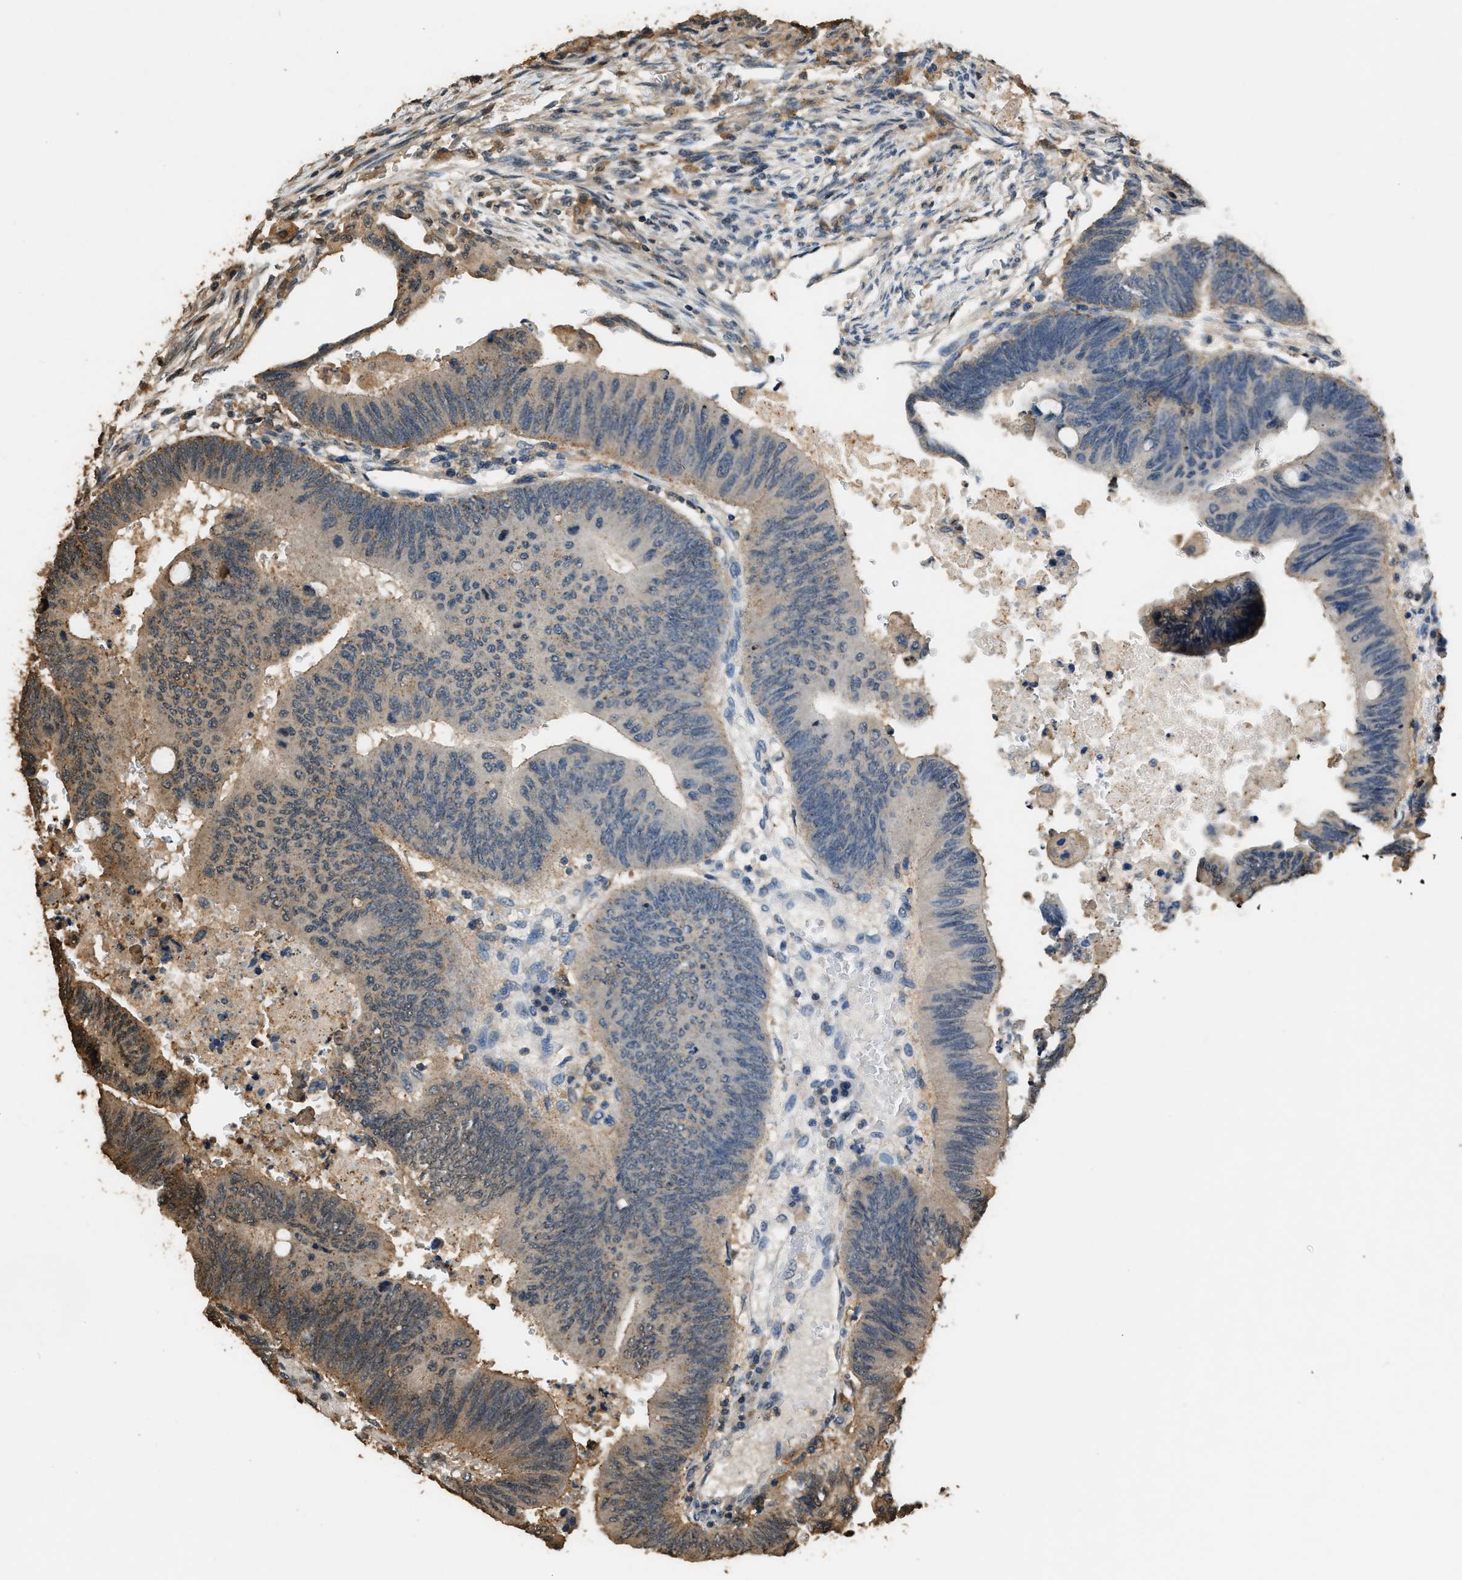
{"staining": {"intensity": "moderate", "quantity": "<25%", "location": "cytoplasmic/membranous"}, "tissue": "colorectal cancer", "cell_type": "Tumor cells", "image_type": "cancer", "snomed": [{"axis": "morphology", "description": "Normal tissue, NOS"}, {"axis": "morphology", "description": "Adenocarcinoma, NOS"}, {"axis": "topography", "description": "Rectum"}, {"axis": "topography", "description": "Peripheral nerve tissue"}], "caption": "Protein staining demonstrates moderate cytoplasmic/membranous positivity in approximately <25% of tumor cells in colorectal cancer (adenocarcinoma).", "gene": "RAP2A", "patient": {"sex": "male", "age": 92}}